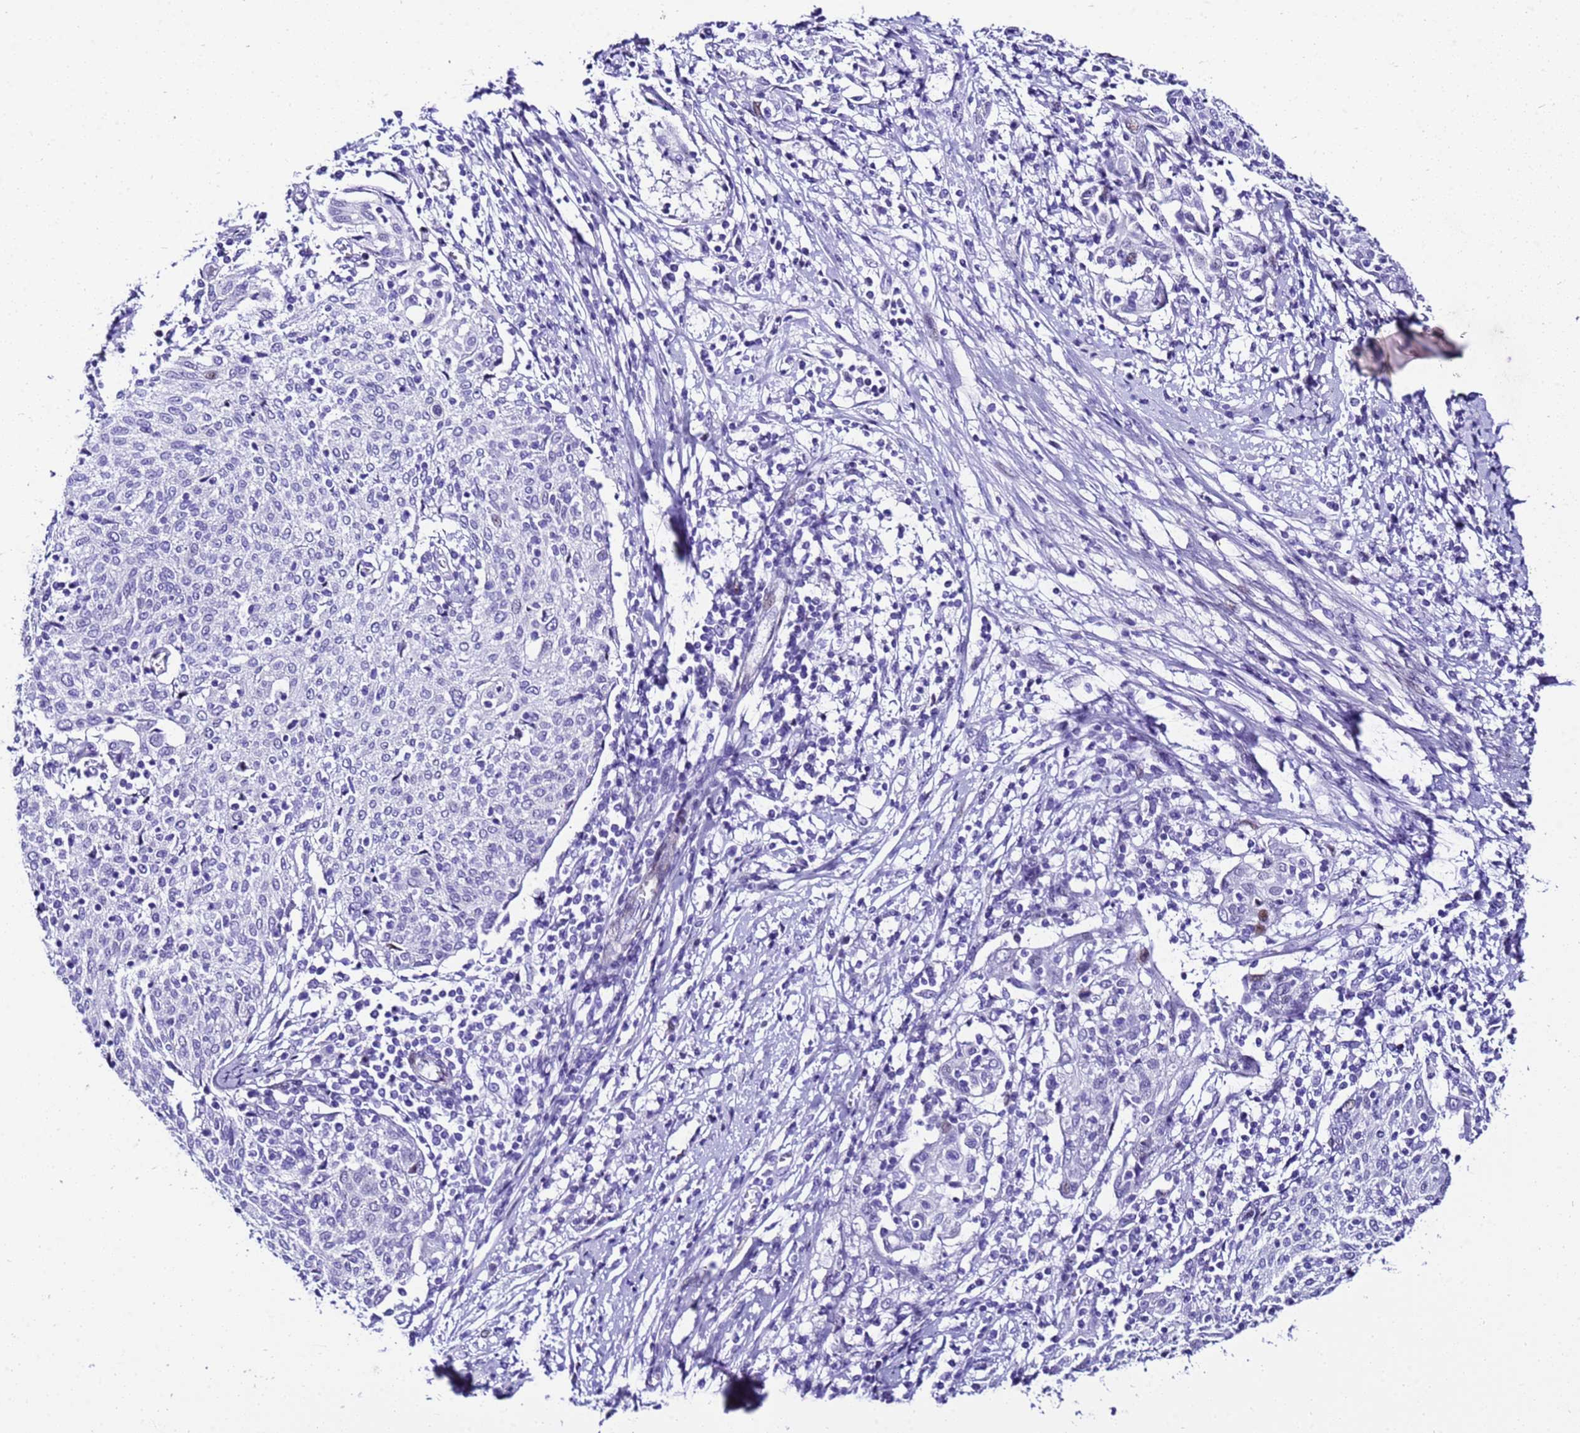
{"staining": {"intensity": "negative", "quantity": "none", "location": "none"}, "tissue": "cervical cancer", "cell_type": "Tumor cells", "image_type": "cancer", "snomed": [{"axis": "morphology", "description": "Squamous cell carcinoma, NOS"}, {"axis": "topography", "description": "Cervix"}], "caption": "A micrograph of human cervical squamous cell carcinoma is negative for staining in tumor cells. (DAB (3,3'-diaminobenzidine) IHC visualized using brightfield microscopy, high magnification).", "gene": "ZNF417", "patient": {"sex": "female", "age": 52}}